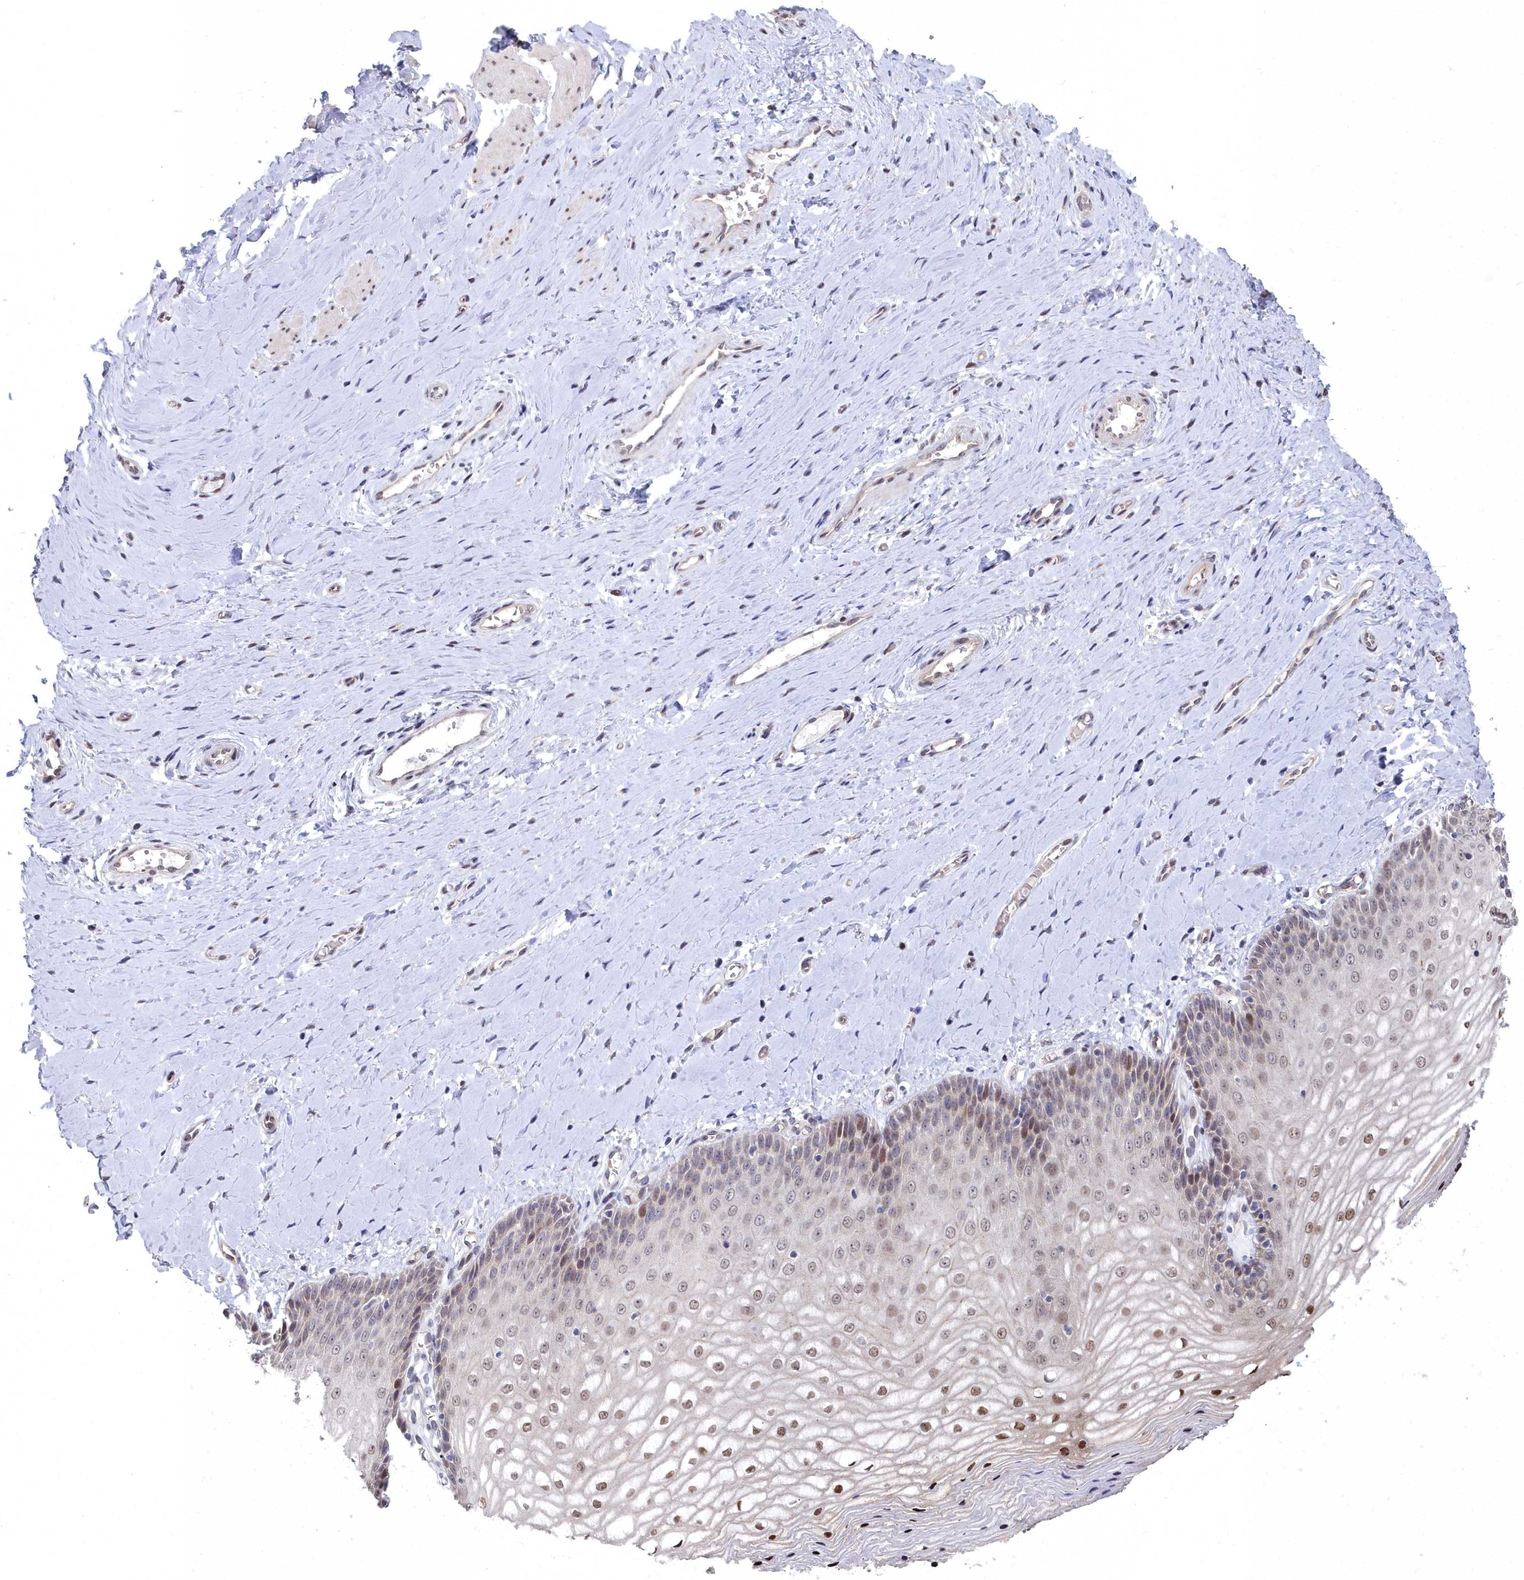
{"staining": {"intensity": "strong", "quantity": "25%-75%", "location": "nuclear"}, "tissue": "vagina", "cell_type": "Squamous epithelial cells", "image_type": "normal", "snomed": [{"axis": "morphology", "description": "Normal tissue, NOS"}, {"axis": "topography", "description": "Vagina"}], "caption": "Immunohistochemistry photomicrograph of unremarkable human vagina stained for a protein (brown), which demonstrates high levels of strong nuclear staining in approximately 25%-75% of squamous epithelial cells.", "gene": "RPS27A", "patient": {"sex": "female", "age": 65}}